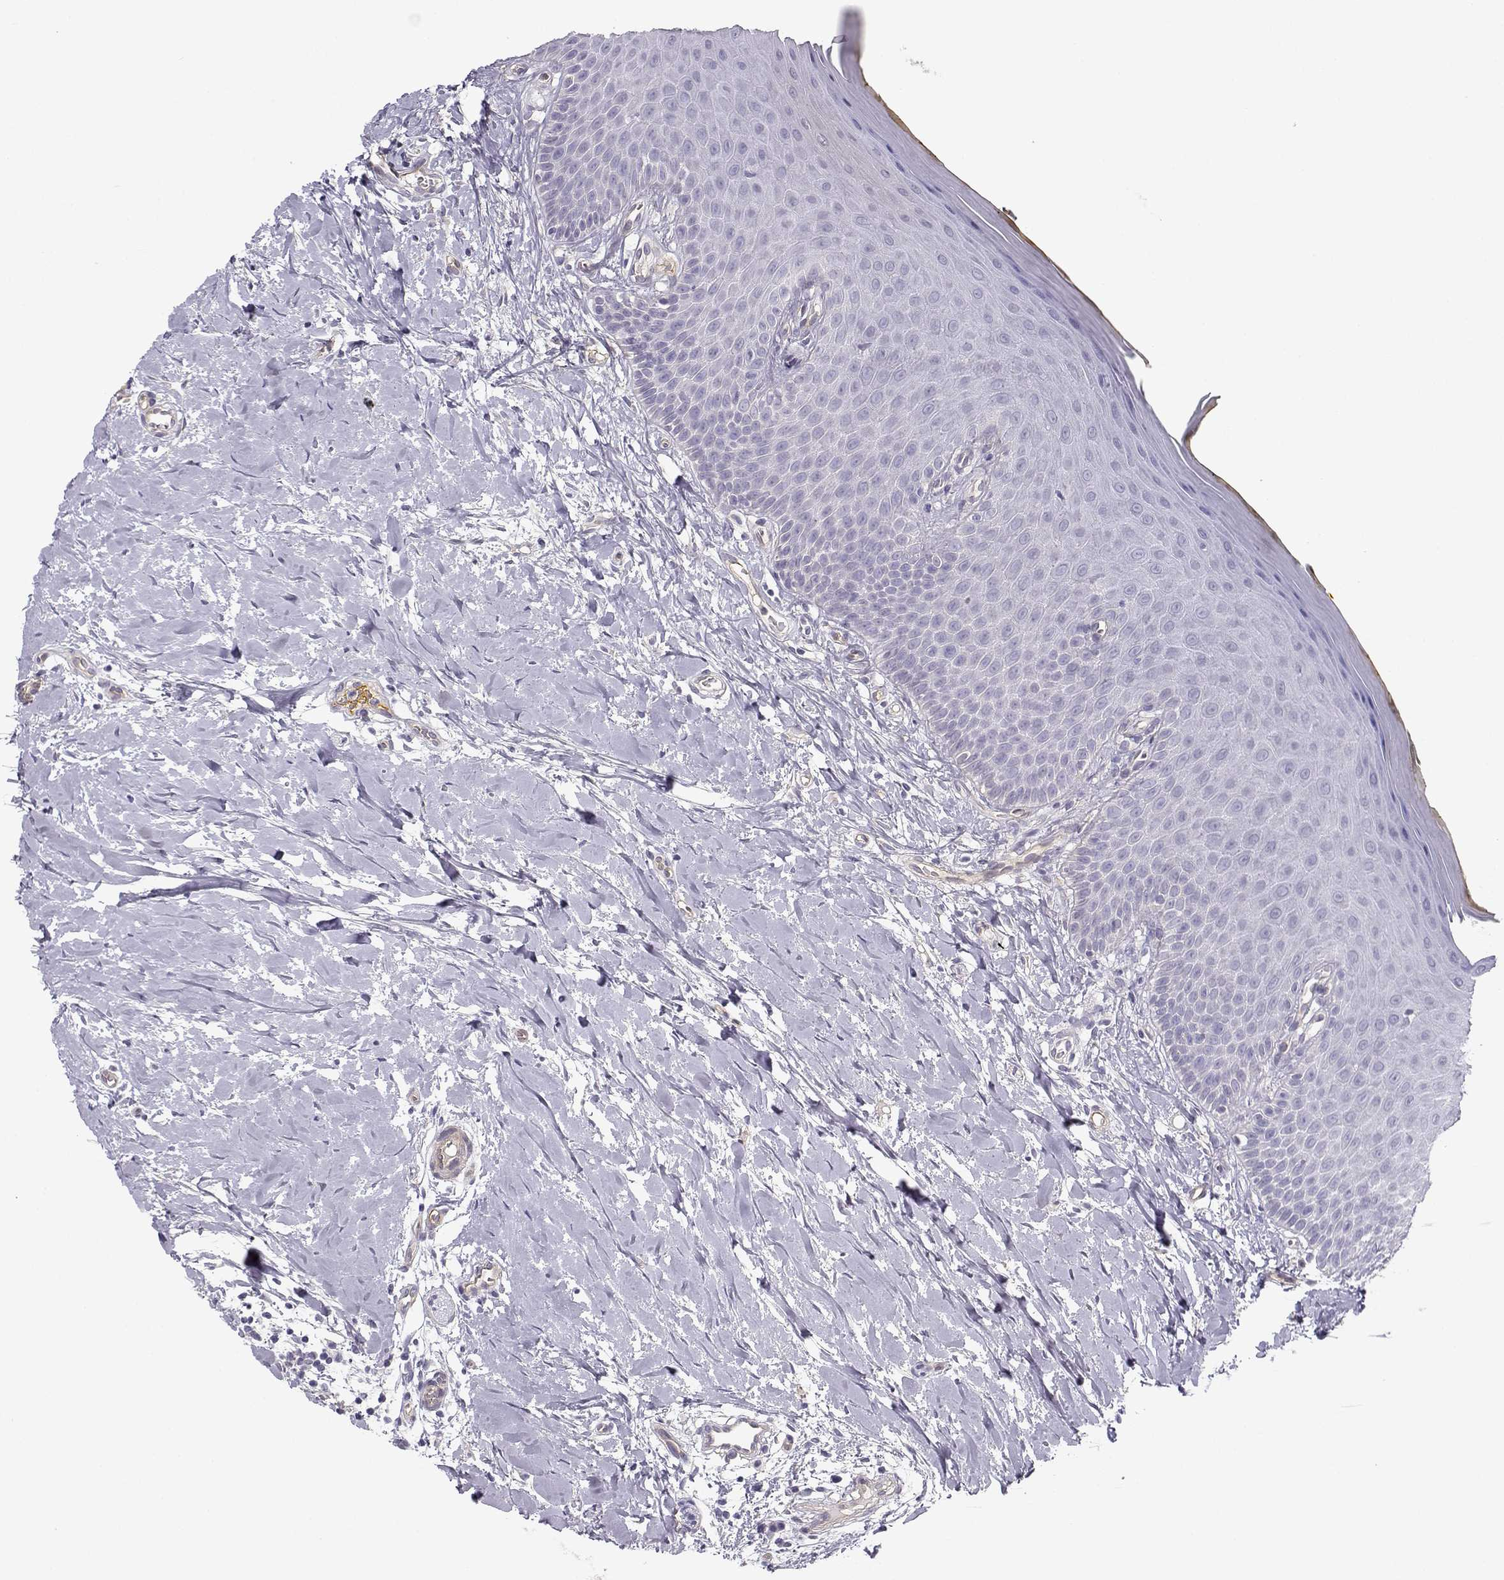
{"staining": {"intensity": "negative", "quantity": "none", "location": "none"}, "tissue": "oral mucosa", "cell_type": "Squamous epithelial cells", "image_type": "normal", "snomed": [{"axis": "morphology", "description": "Normal tissue, NOS"}, {"axis": "topography", "description": "Oral tissue"}], "caption": "This is an immunohistochemistry image of unremarkable human oral mucosa. There is no positivity in squamous epithelial cells.", "gene": "MYO1A", "patient": {"sex": "female", "age": 43}}